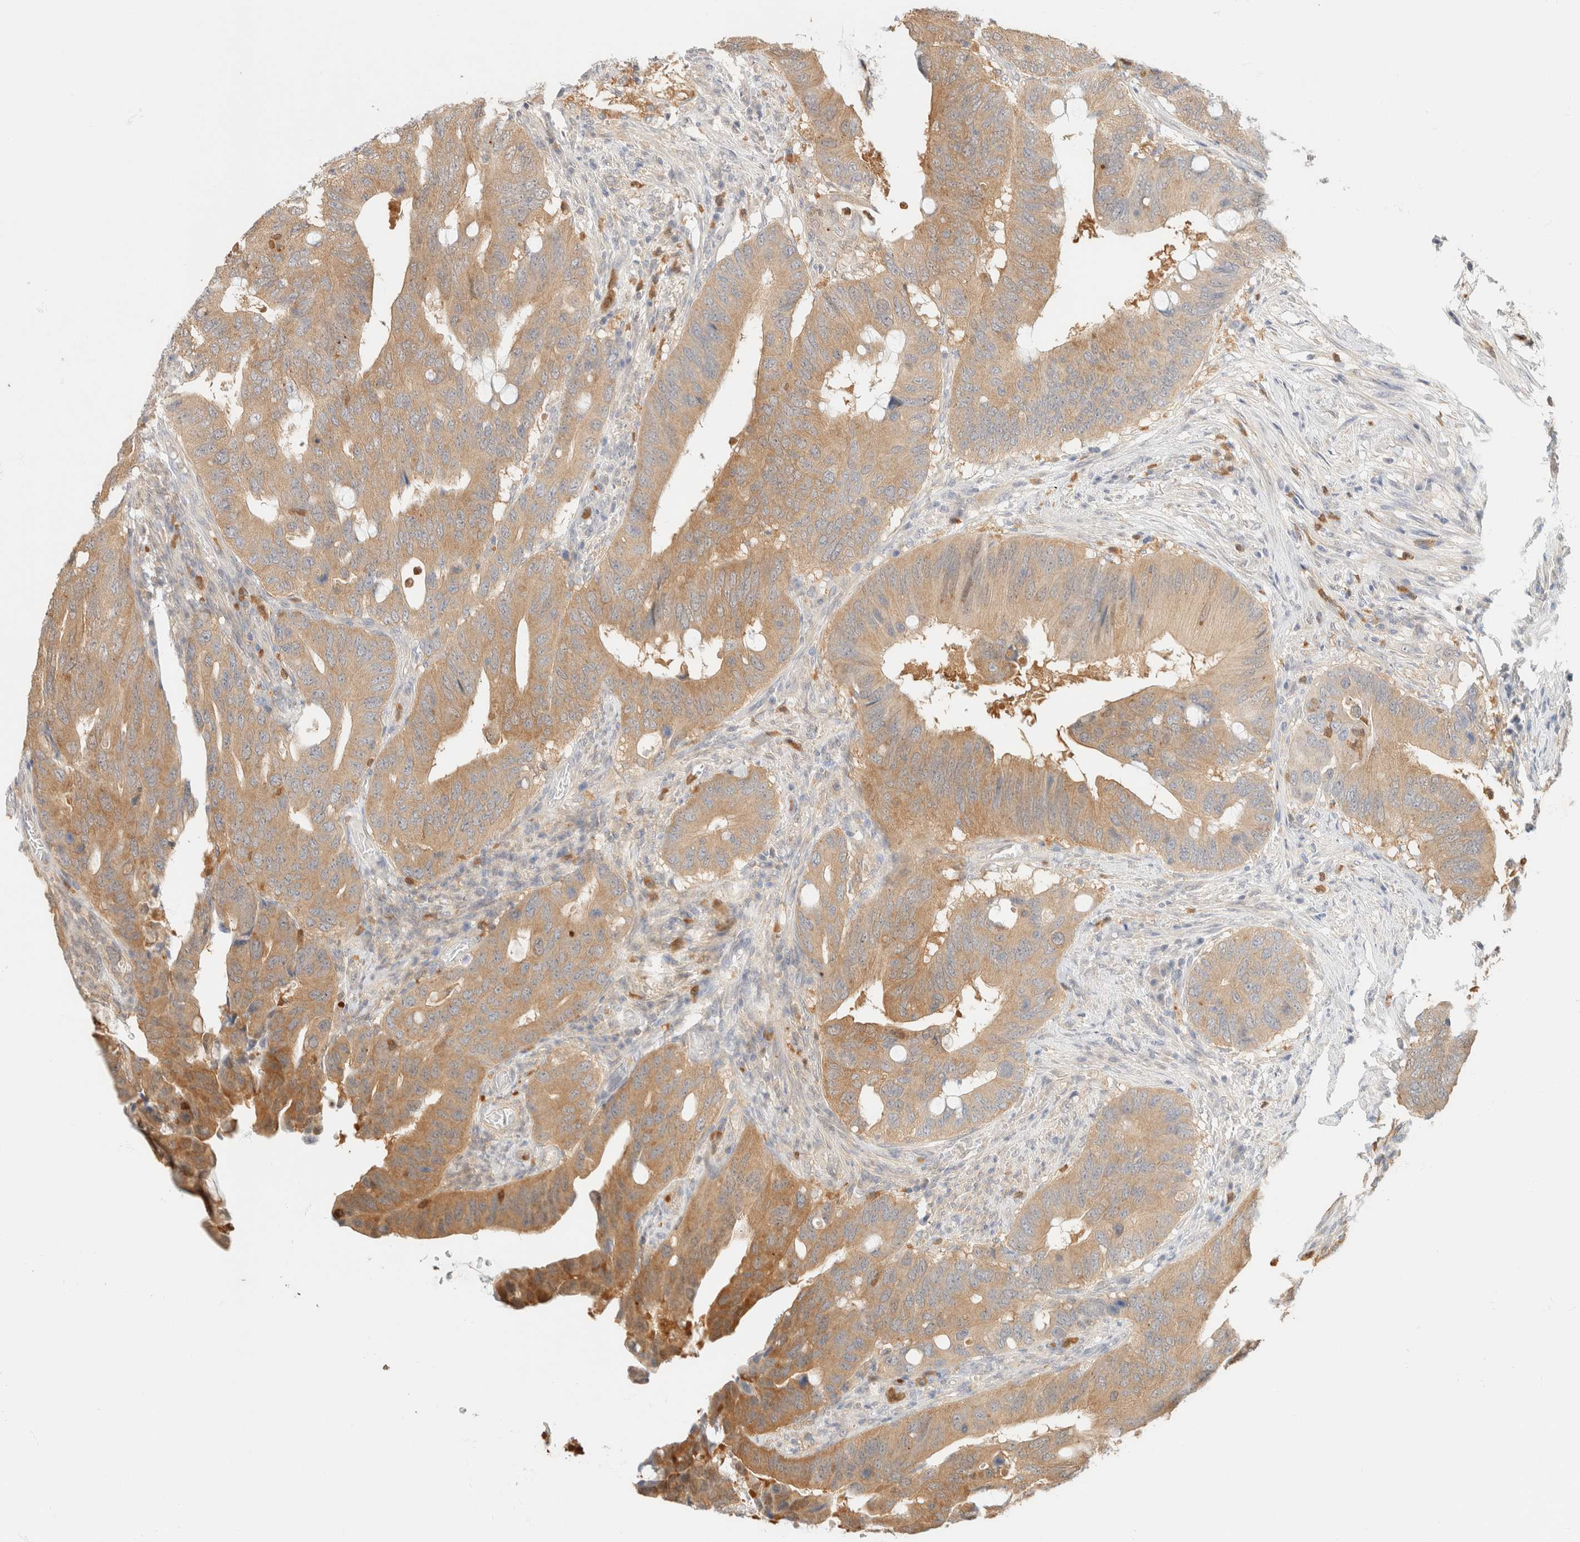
{"staining": {"intensity": "moderate", "quantity": ">75%", "location": "cytoplasmic/membranous"}, "tissue": "colorectal cancer", "cell_type": "Tumor cells", "image_type": "cancer", "snomed": [{"axis": "morphology", "description": "Adenocarcinoma, NOS"}, {"axis": "topography", "description": "Colon"}], "caption": "Protein expression by IHC reveals moderate cytoplasmic/membranous expression in about >75% of tumor cells in colorectal cancer (adenocarcinoma). The staining was performed using DAB to visualize the protein expression in brown, while the nuclei were stained in blue with hematoxylin (Magnification: 20x).", "gene": "GPI", "patient": {"sex": "male", "age": 71}}